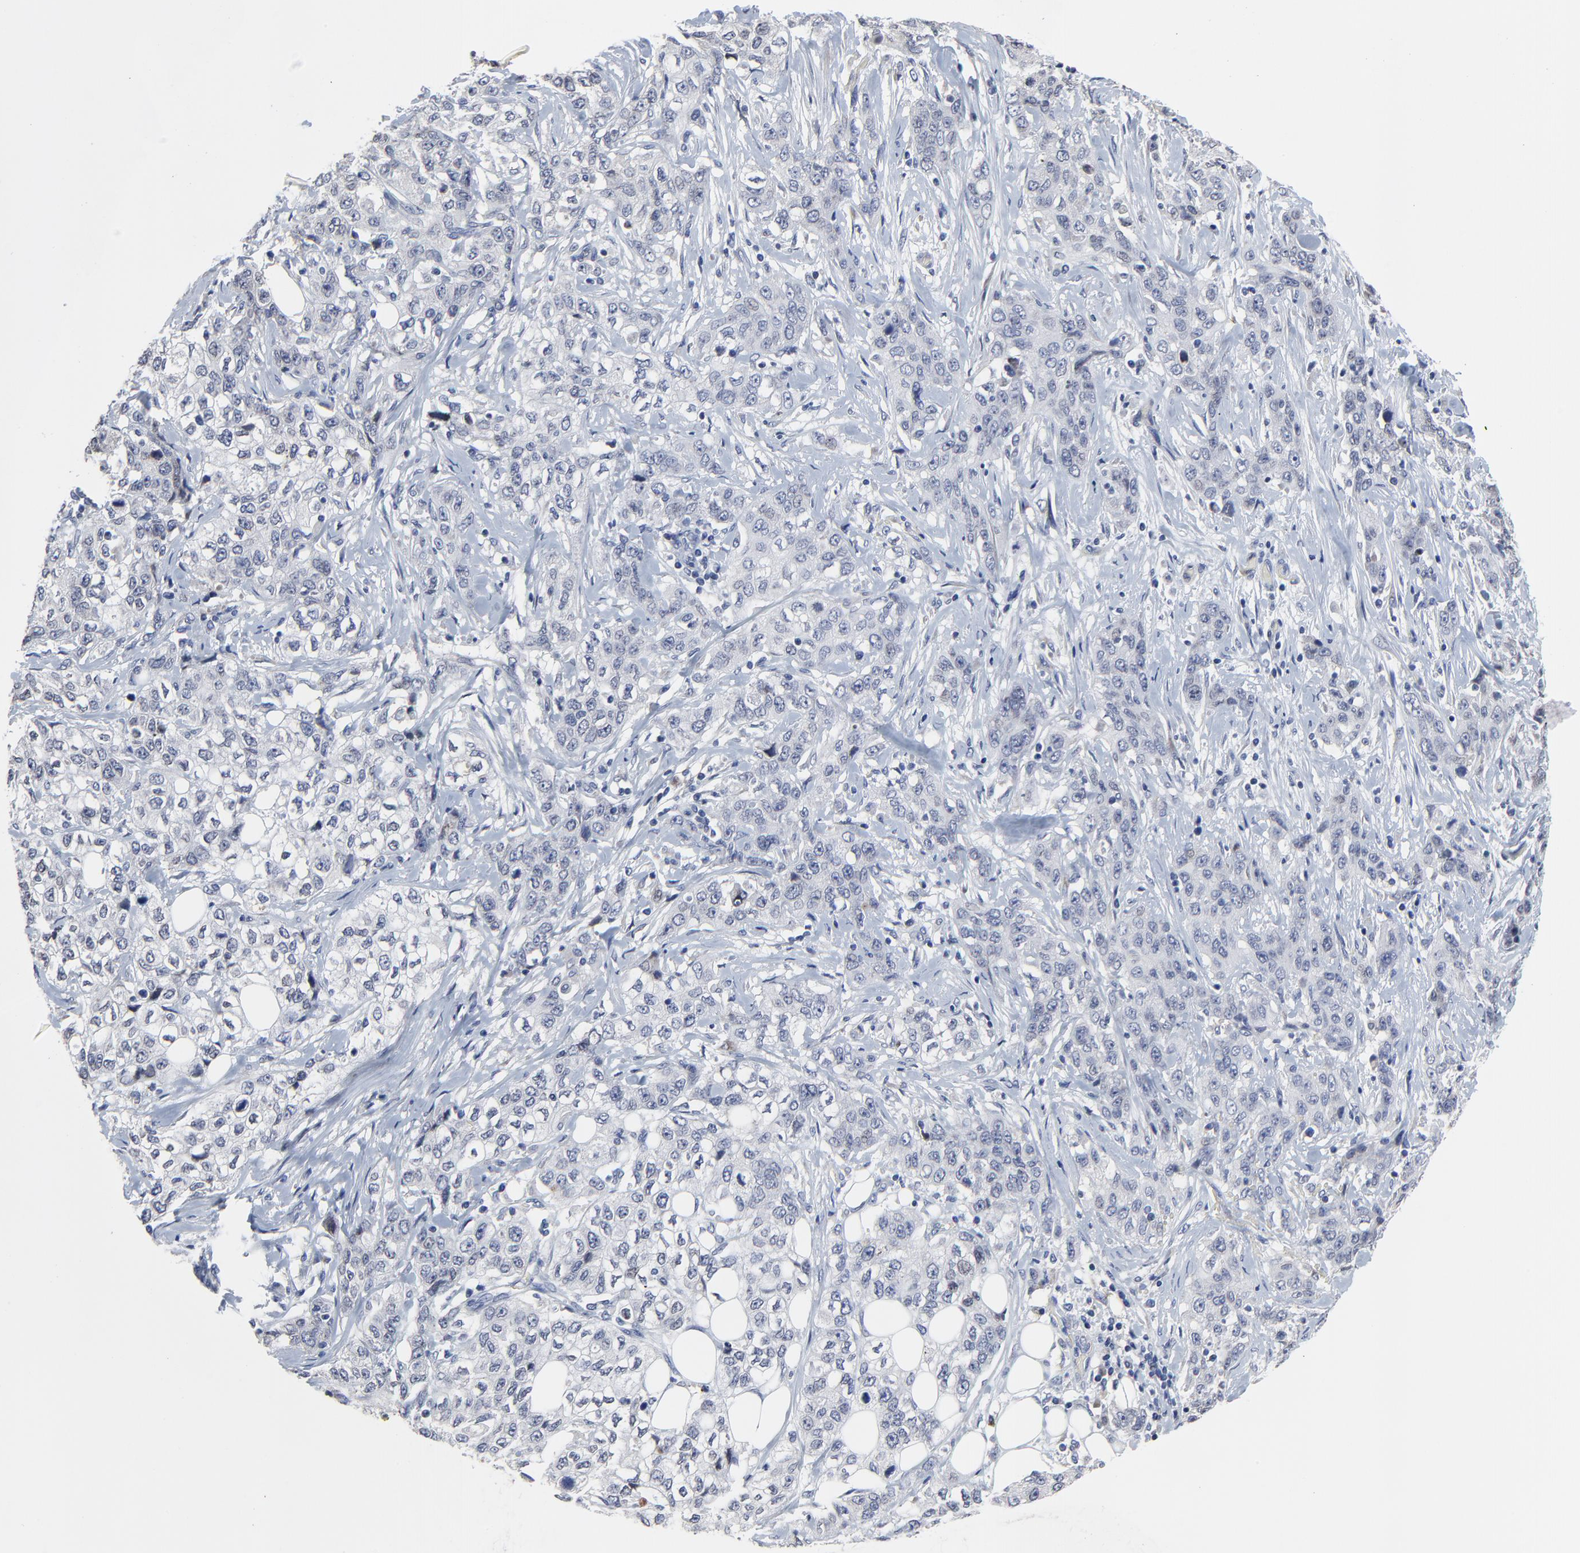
{"staining": {"intensity": "negative", "quantity": "none", "location": "none"}, "tissue": "stomach cancer", "cell_type": "Tumor cells", "image_type": "cancer", "snomed": [{"axis": "morphology", "description": "Adenocarcinoma, NOS"}, {"axis": "topography", "description": "Stomach"}], "caption": "Tumor cells are negative for brown protein staining in stomach cancer.", "gene": "NLGN3", "patient": {"sex": "male", "age": 48}}